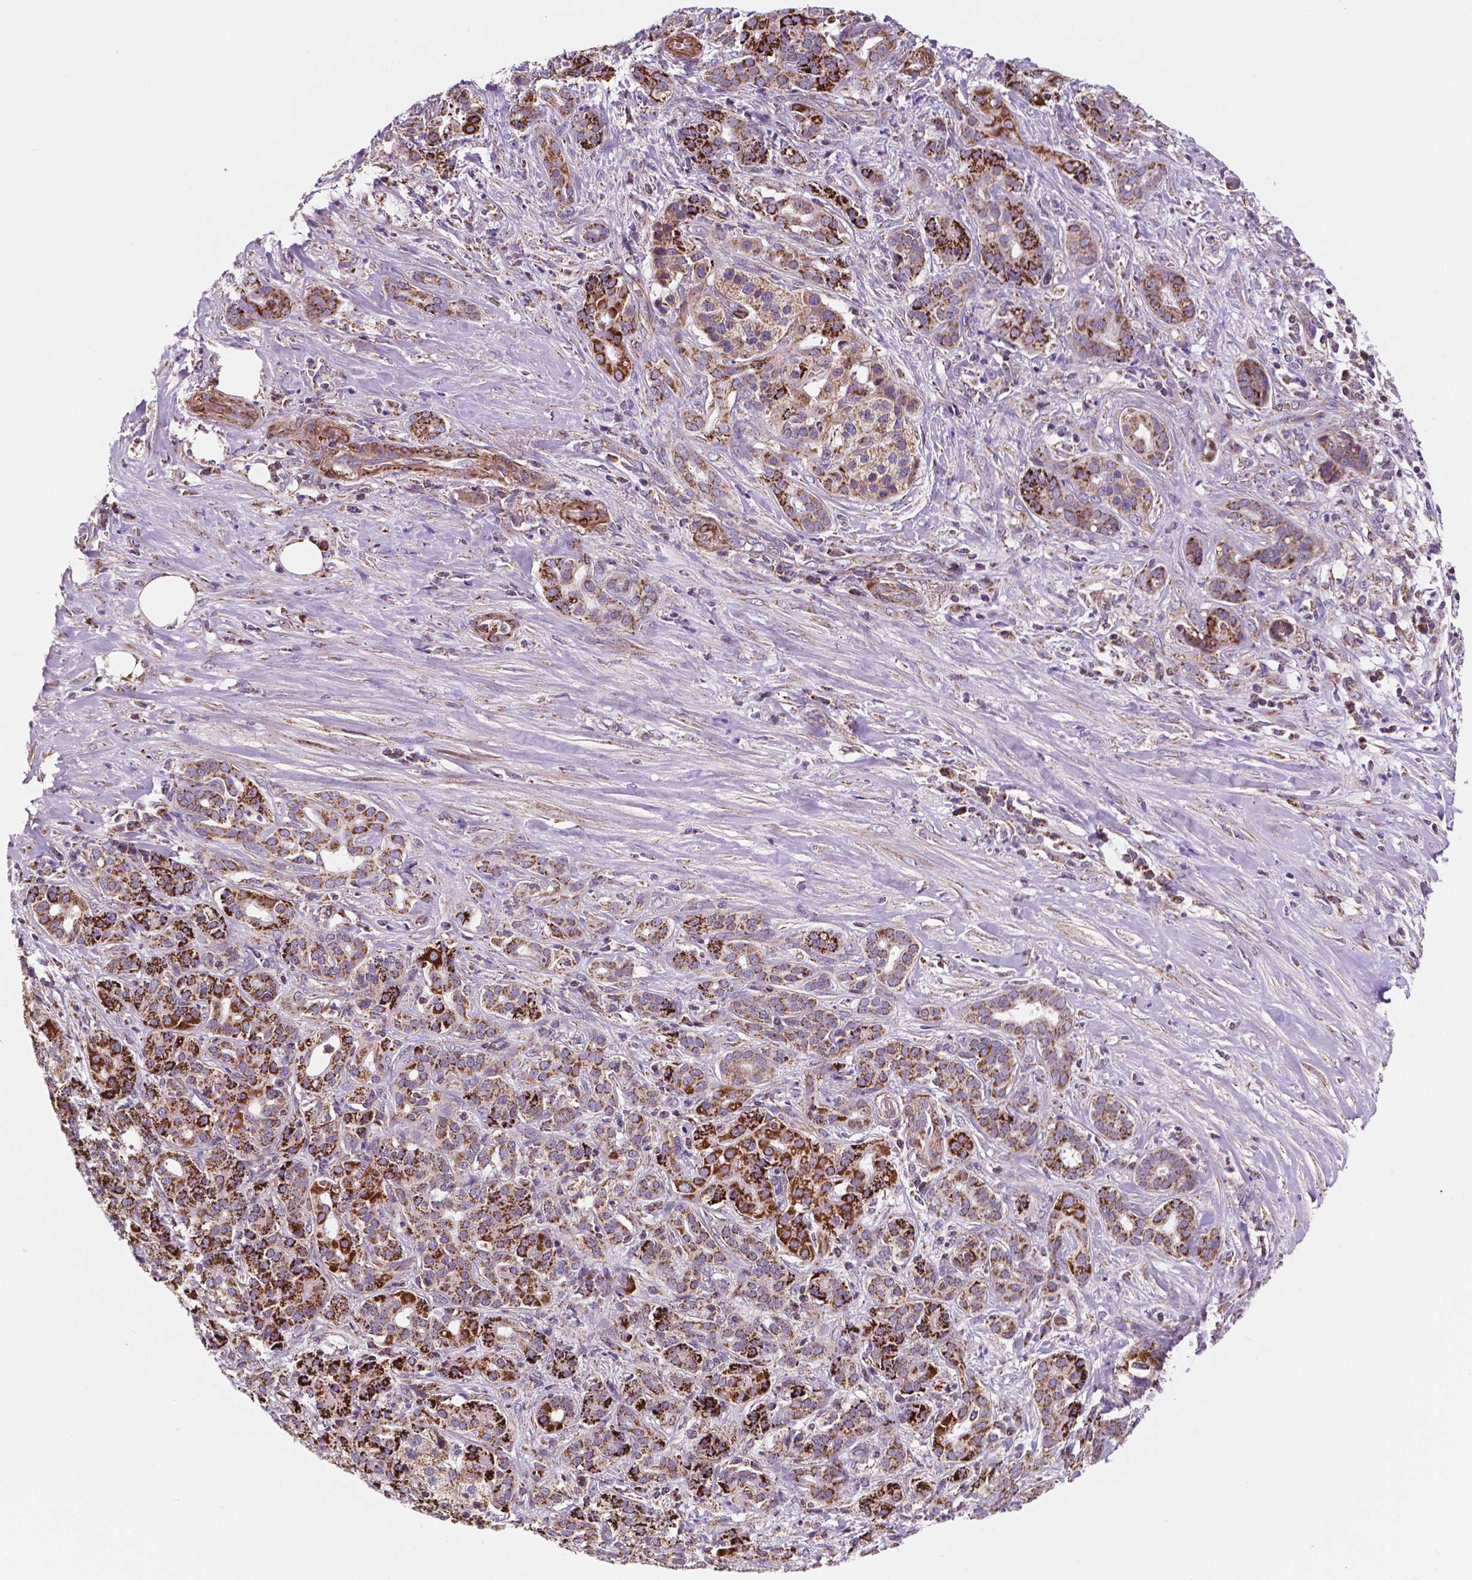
{"staining": {"intensity": "strong", "quantity": ">75%", "location": "cytoplasmic/membranous"}, "tissue": "pancreatic cancer", "cell_type": "Tumor cells", "image_type": "cancer", "snomed": [{"axis": "morphology", "description": "Normal tissue, NOS"}, {"axis": "morphology", "description": "Inflammation, NOS"}, {"axis": "morphology", "description": "Adenocarcinoma, NOS"}, {"axis": "topography", "description": "Pancreas"}], "caption": "IHC photomicrograph of human pancreatic cancer stained for a protein (brown), which reveals high levels of strong cytoplasmic/membranous positivity in about >75% of tumor cells.", "gene": "GEMIN4", "patient": {"sex": "male", "age": 57}}